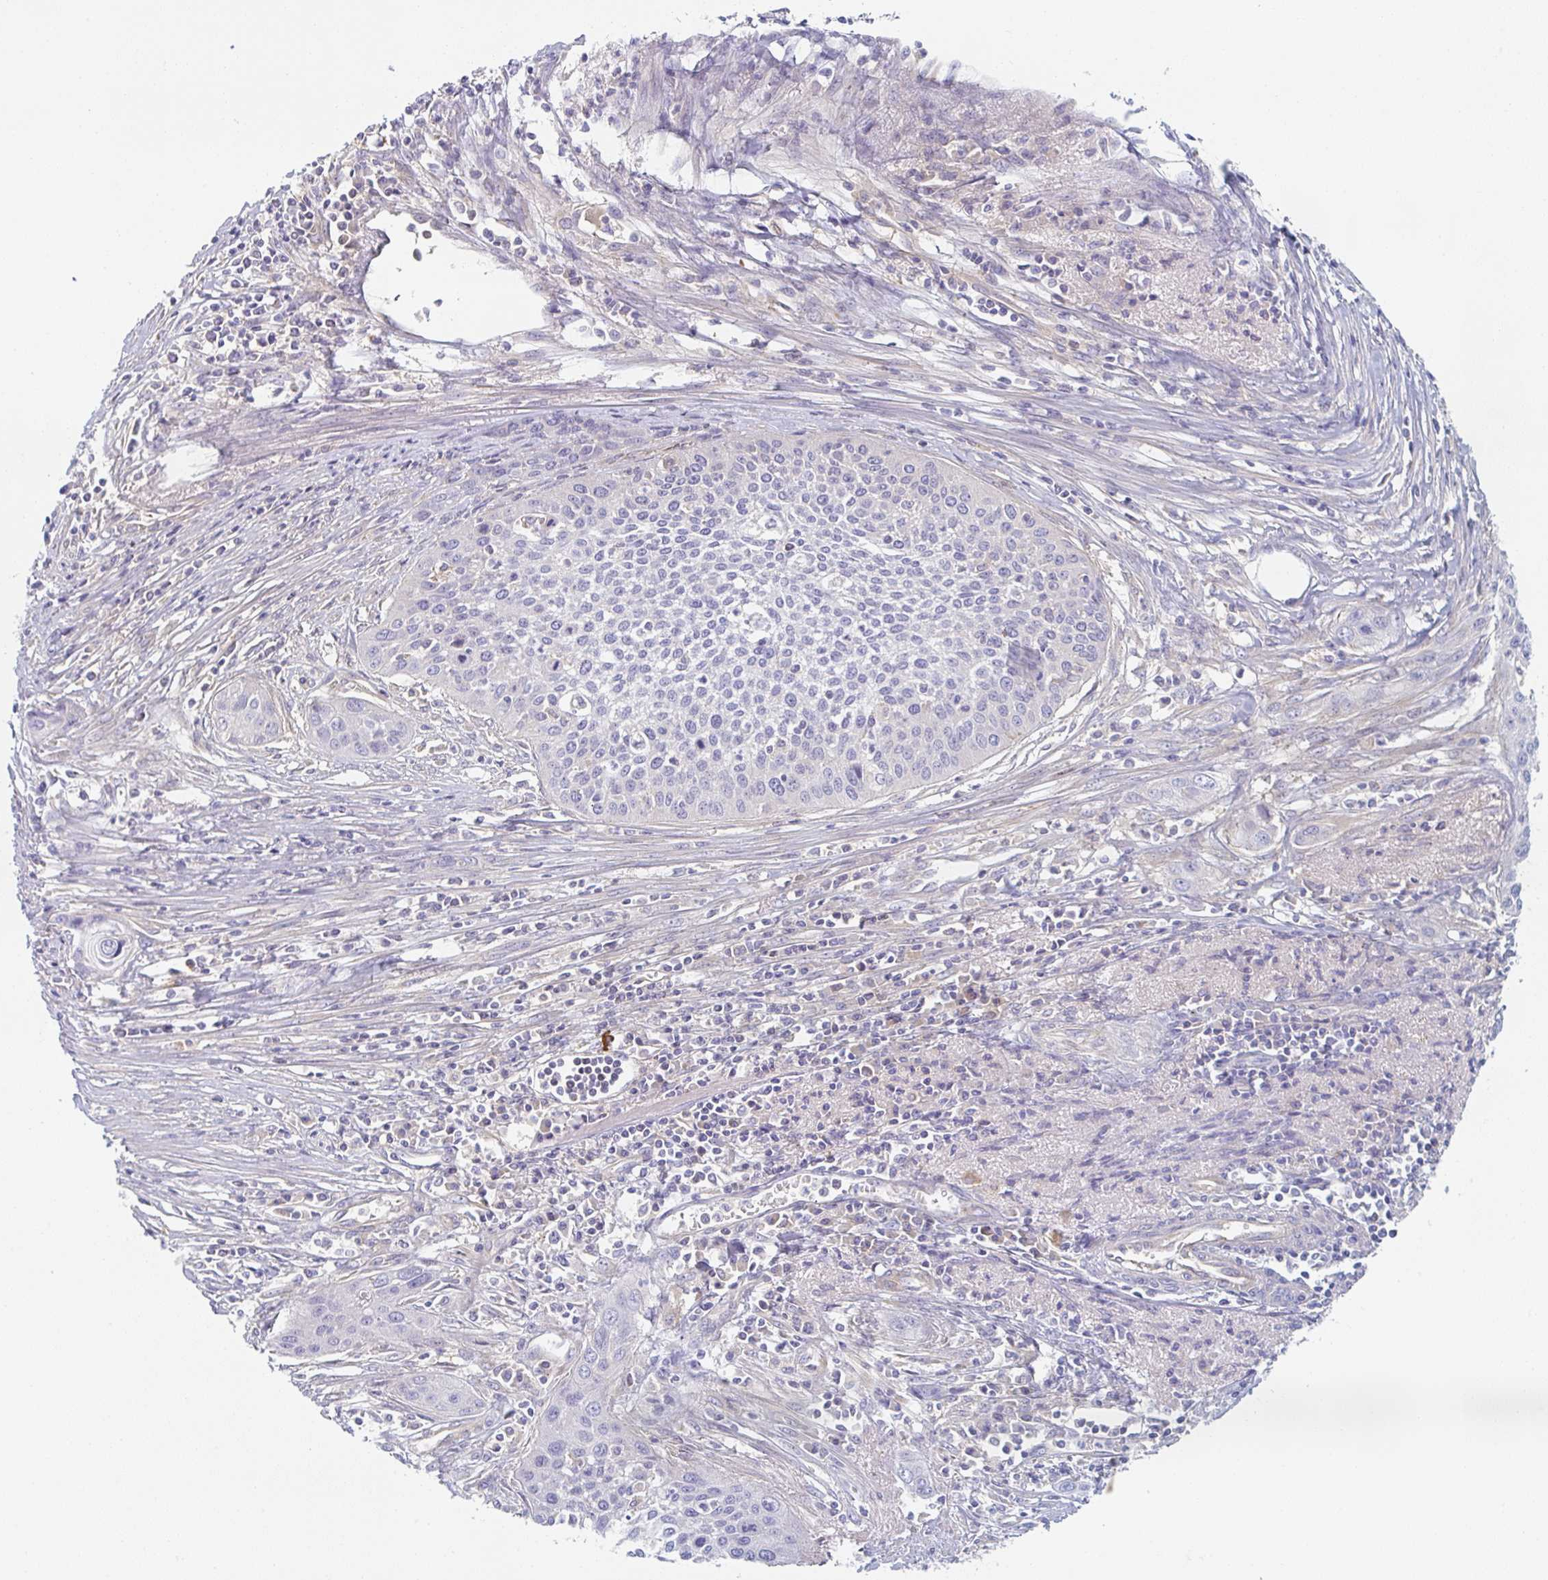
{"staining": {"intensity": "negative", "quantity": "none", "location": "none"}, "tissue": "cervical cancer", "cell_type": "Tumor cells", "image_type": "cancer", "snomed": [{"axis": "morphology", "description": "Squamous cell carcinoma, NOS"}, {"axis": "topography", "description": "Cervix"}], "caption": "The histopathology image exhibits no significant positivity in tumor cells of cervical squamous cell carcinoma.", "gene": "AMPD2", "patient": {"sex": "female", "age": 34}}